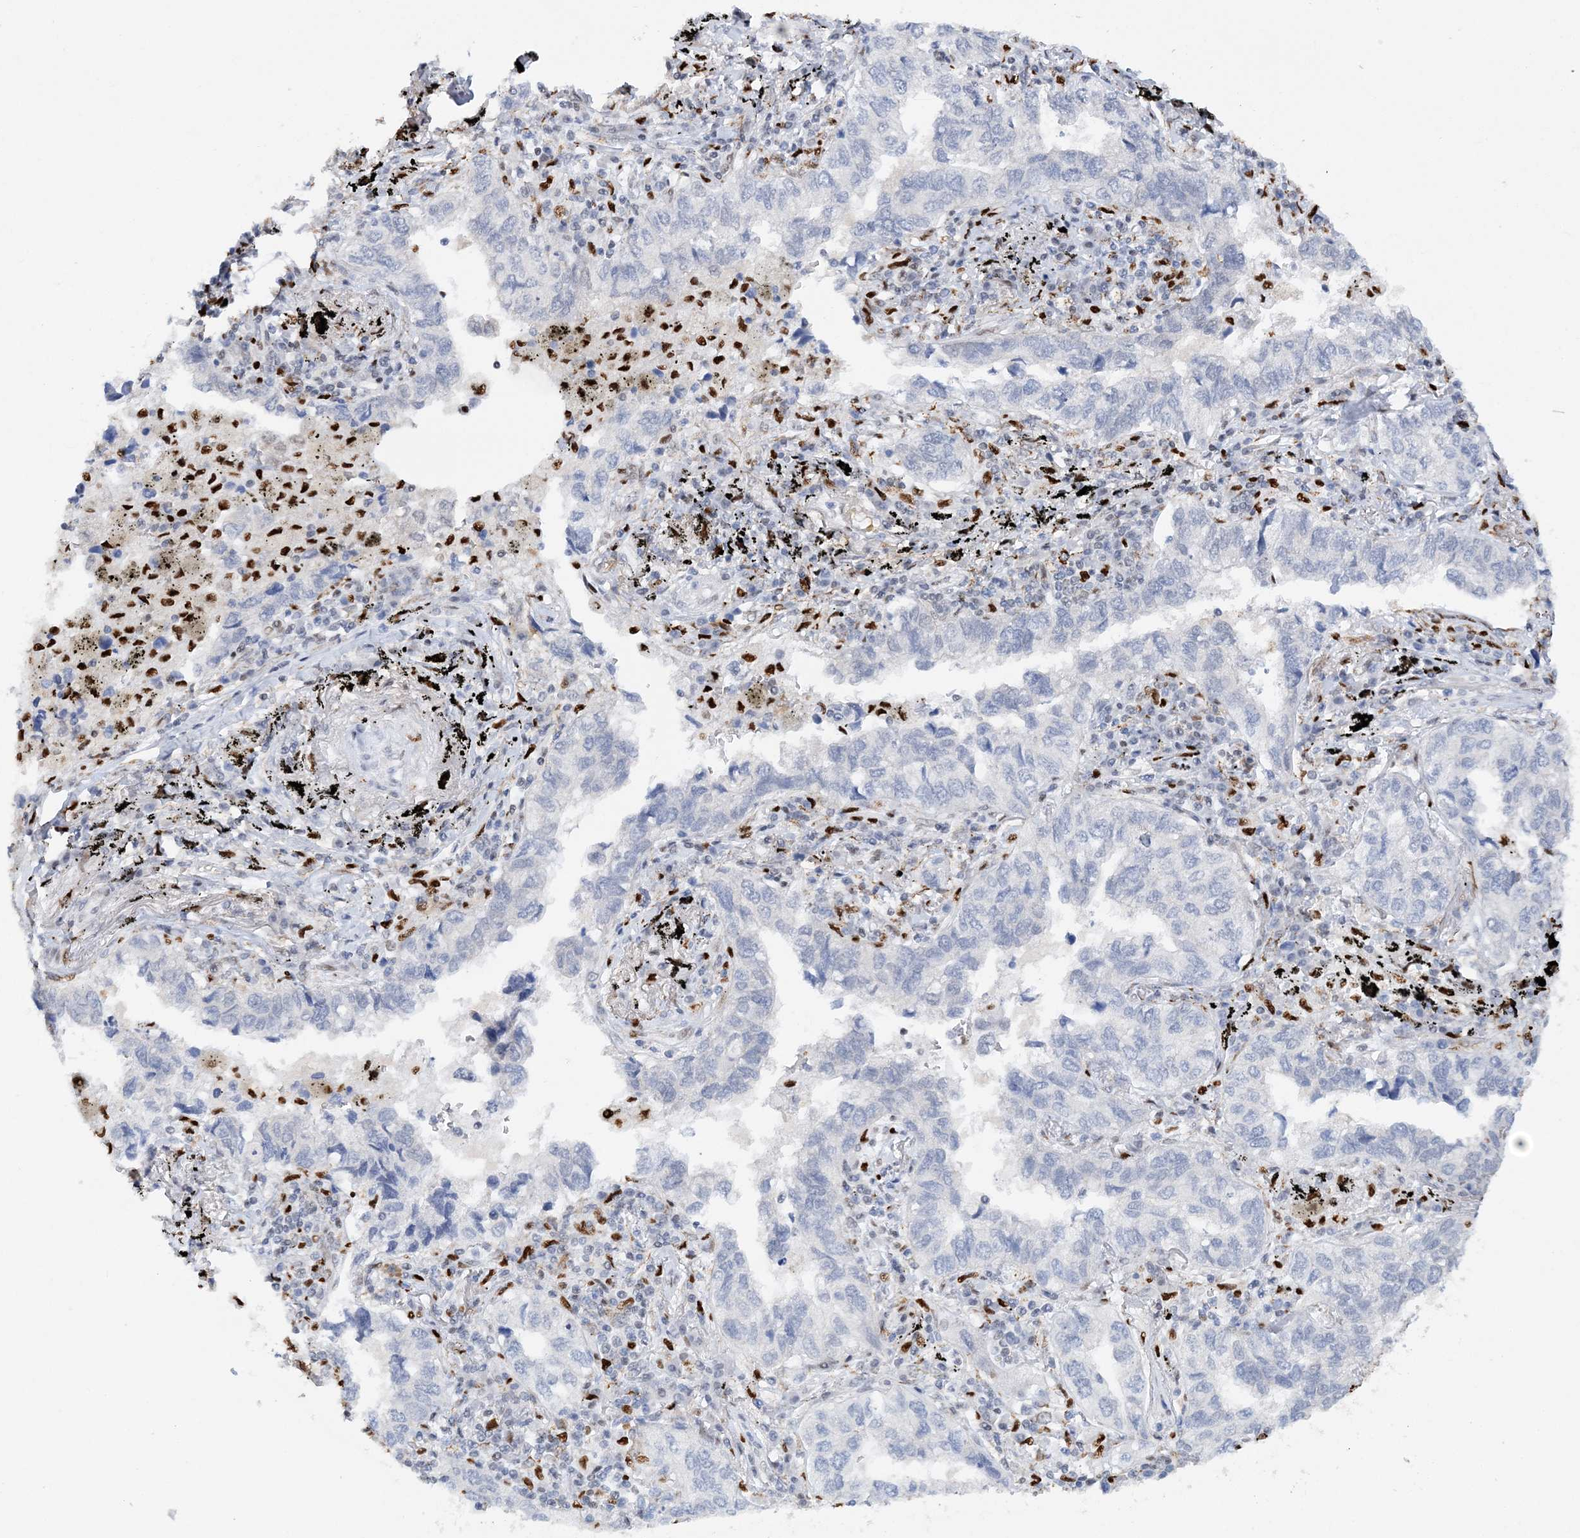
{"staining": {"intensity": "negative", "quantity": "none", "location": "none"}, "tissue": "lung cancer", "cell_type": "Tumor cells", "image_type": "cancer", "snomed": [{"axis": "morphology", "description": "Adenocarcinoma, NOS"}, {"axis": "topography", "description": "Lung"}], "caption": "IHC micrograph of lung cancer (adenocarcinoma) stained for a protein (brown), which exhibits no positivity in tumor cells.", "gene": "NIT2", "patient": {"sex": "male", "age": 65}}